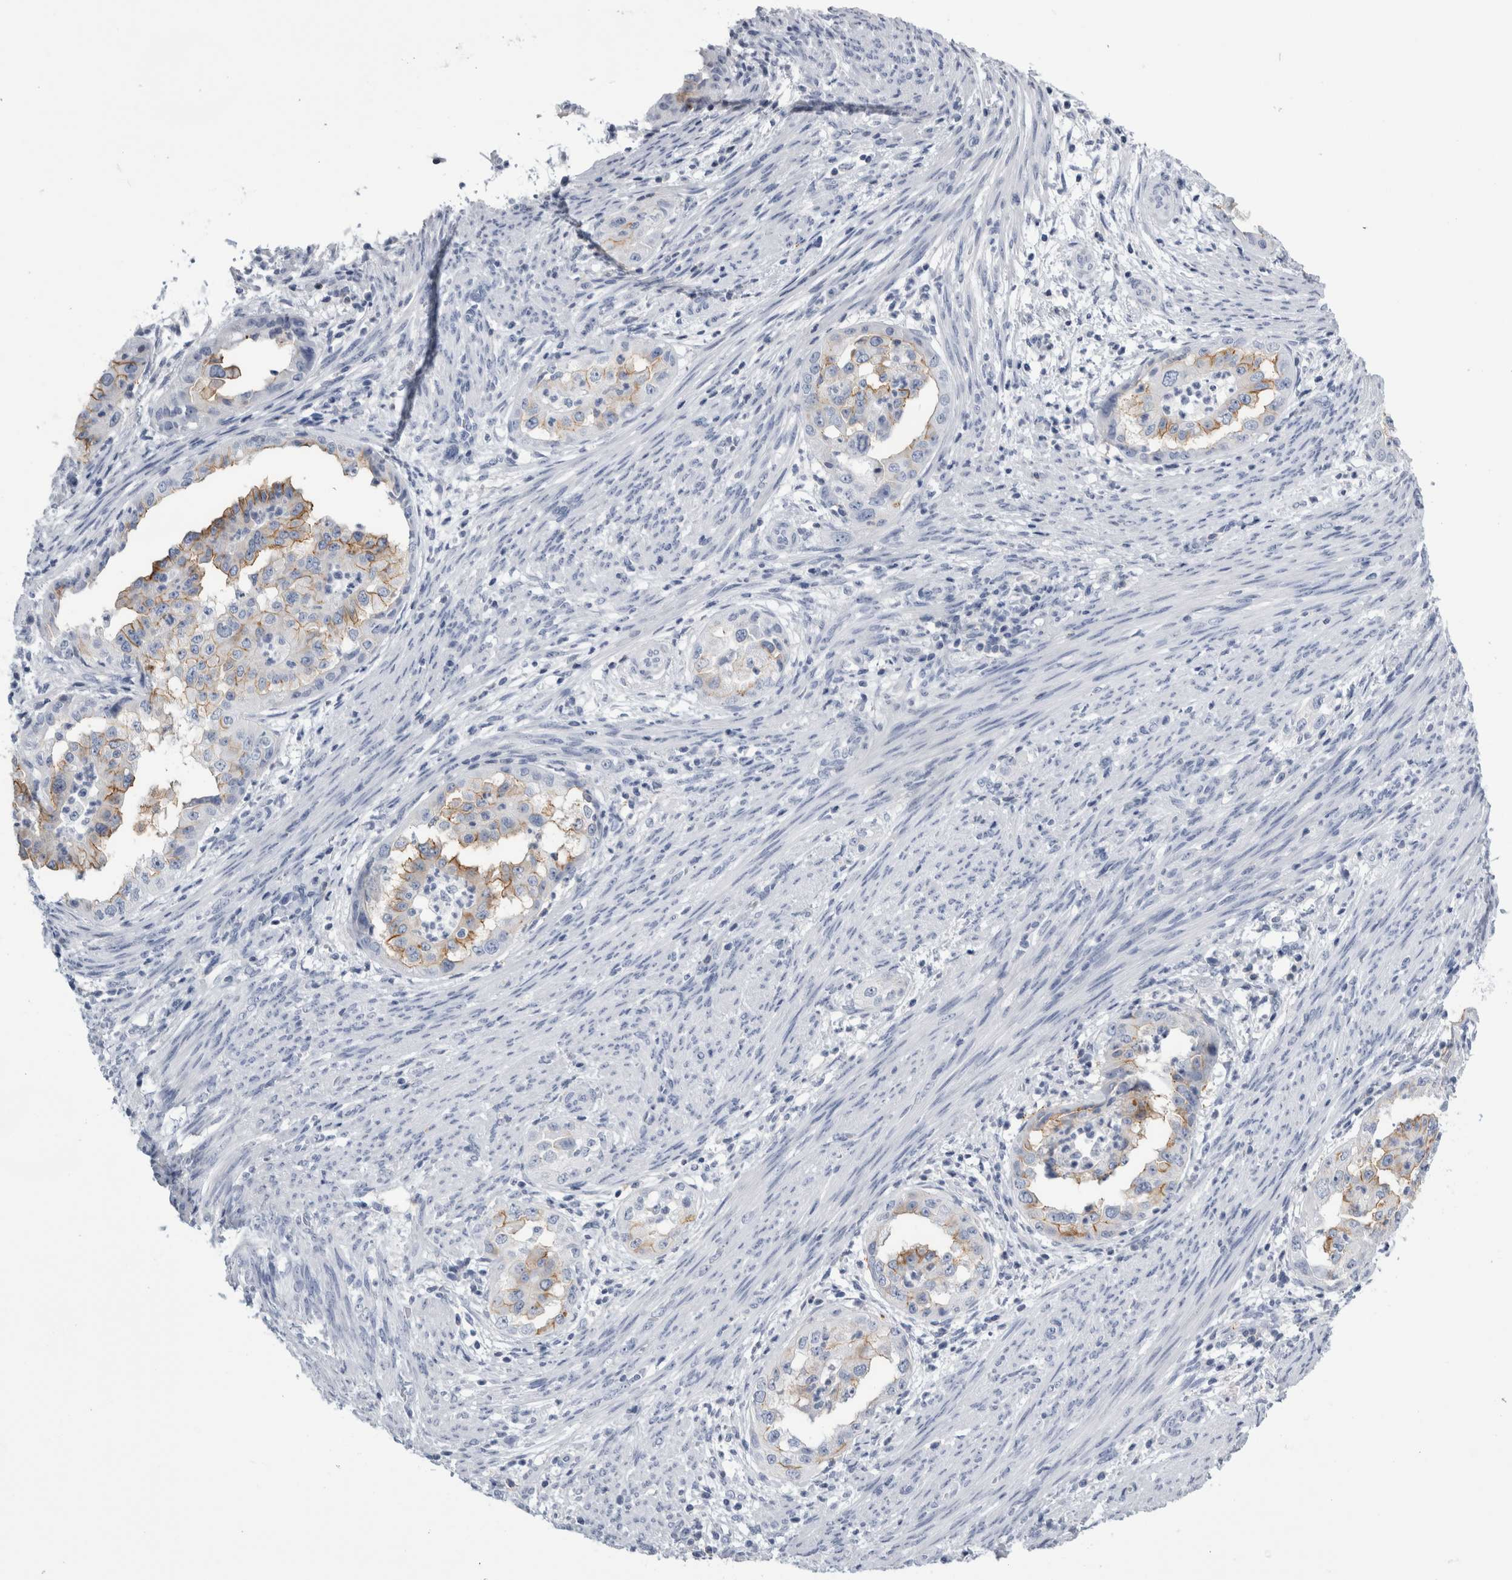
{"staining": {"intensity": "weak", "quantity": "<25%", "location": "cytoplasmic/membranous"}, "tissue": "endometrial cancer", "cell_type": "Tumor cells", "image_type": "cancer", "snomed": [{"axis": "morphology", "description": "Adenocarcinoma, NOS"}, {"axis": "topography", "description": "Endometrium"}], "caption": "High magnification brightfield microscopy of adenocarcinoma (endometrial) stained with DAB (brown) and counterstained with hematoxylin (blue): tumor cells show no significant expression. (DAB immunohistochemistry (IHC) with hematoxylin counter stain).", "gene": "ANKFY1", "patient": {"sex": "female", "age": 85}}